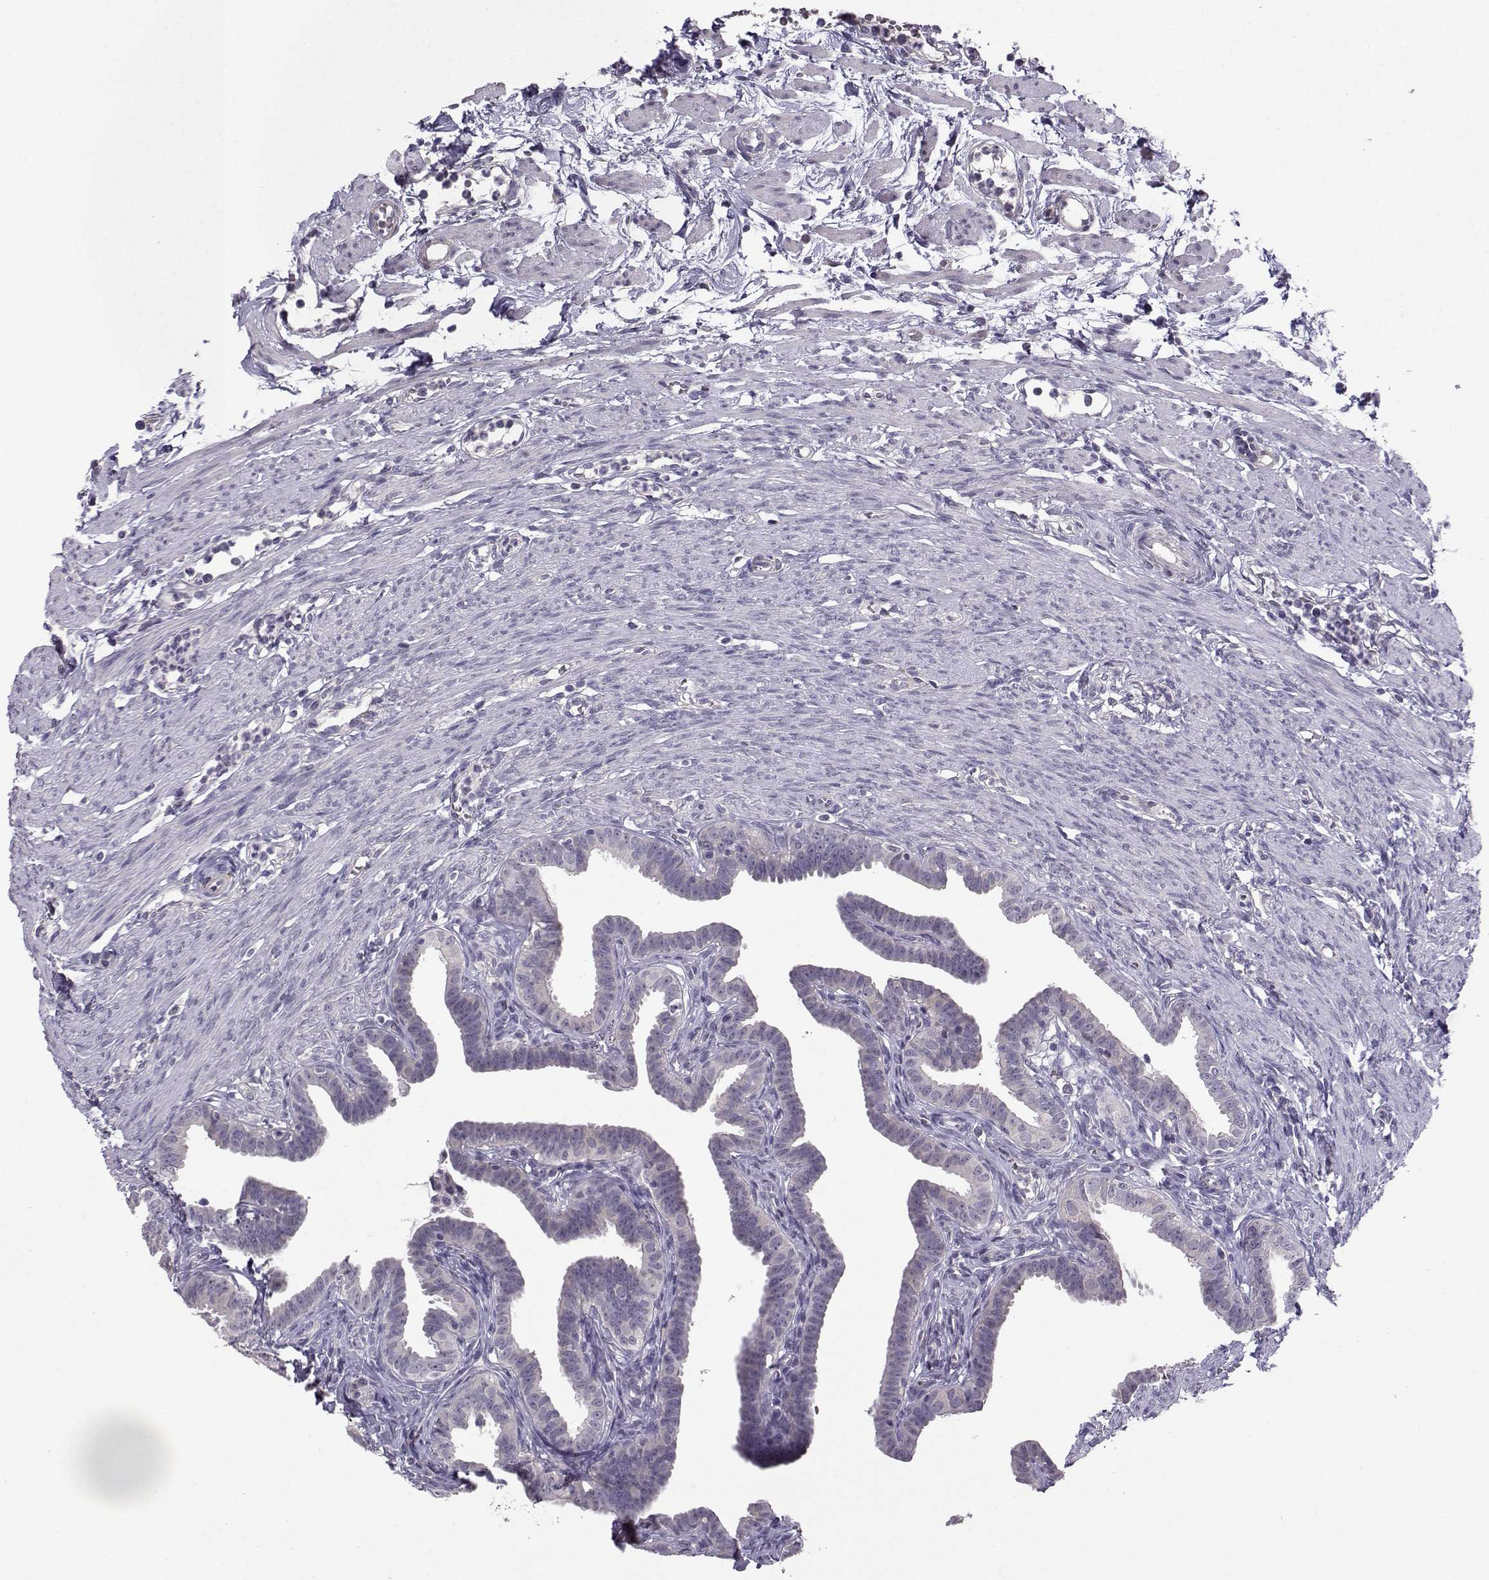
{"staining": {"intensity": "negative", "quantity": "none", "location": "none"}, "tissue": "fallopian tube", "cell_type": "Glandular cells", "image_type": "normal", "snomed": [{"axis": "morphology", "description": "Normal tissue, NOS"}, {"axis": "topography", "description": "Fallopian tube"}, {"axis": "topography", "description": "Ovary"}], "caption": "This is an immunohistochemistry image of benign fallopian tube. There is no positivity in glandular cells.", "gene": "TSPYL5", "patient": {"sex": "female", "age": 33}}